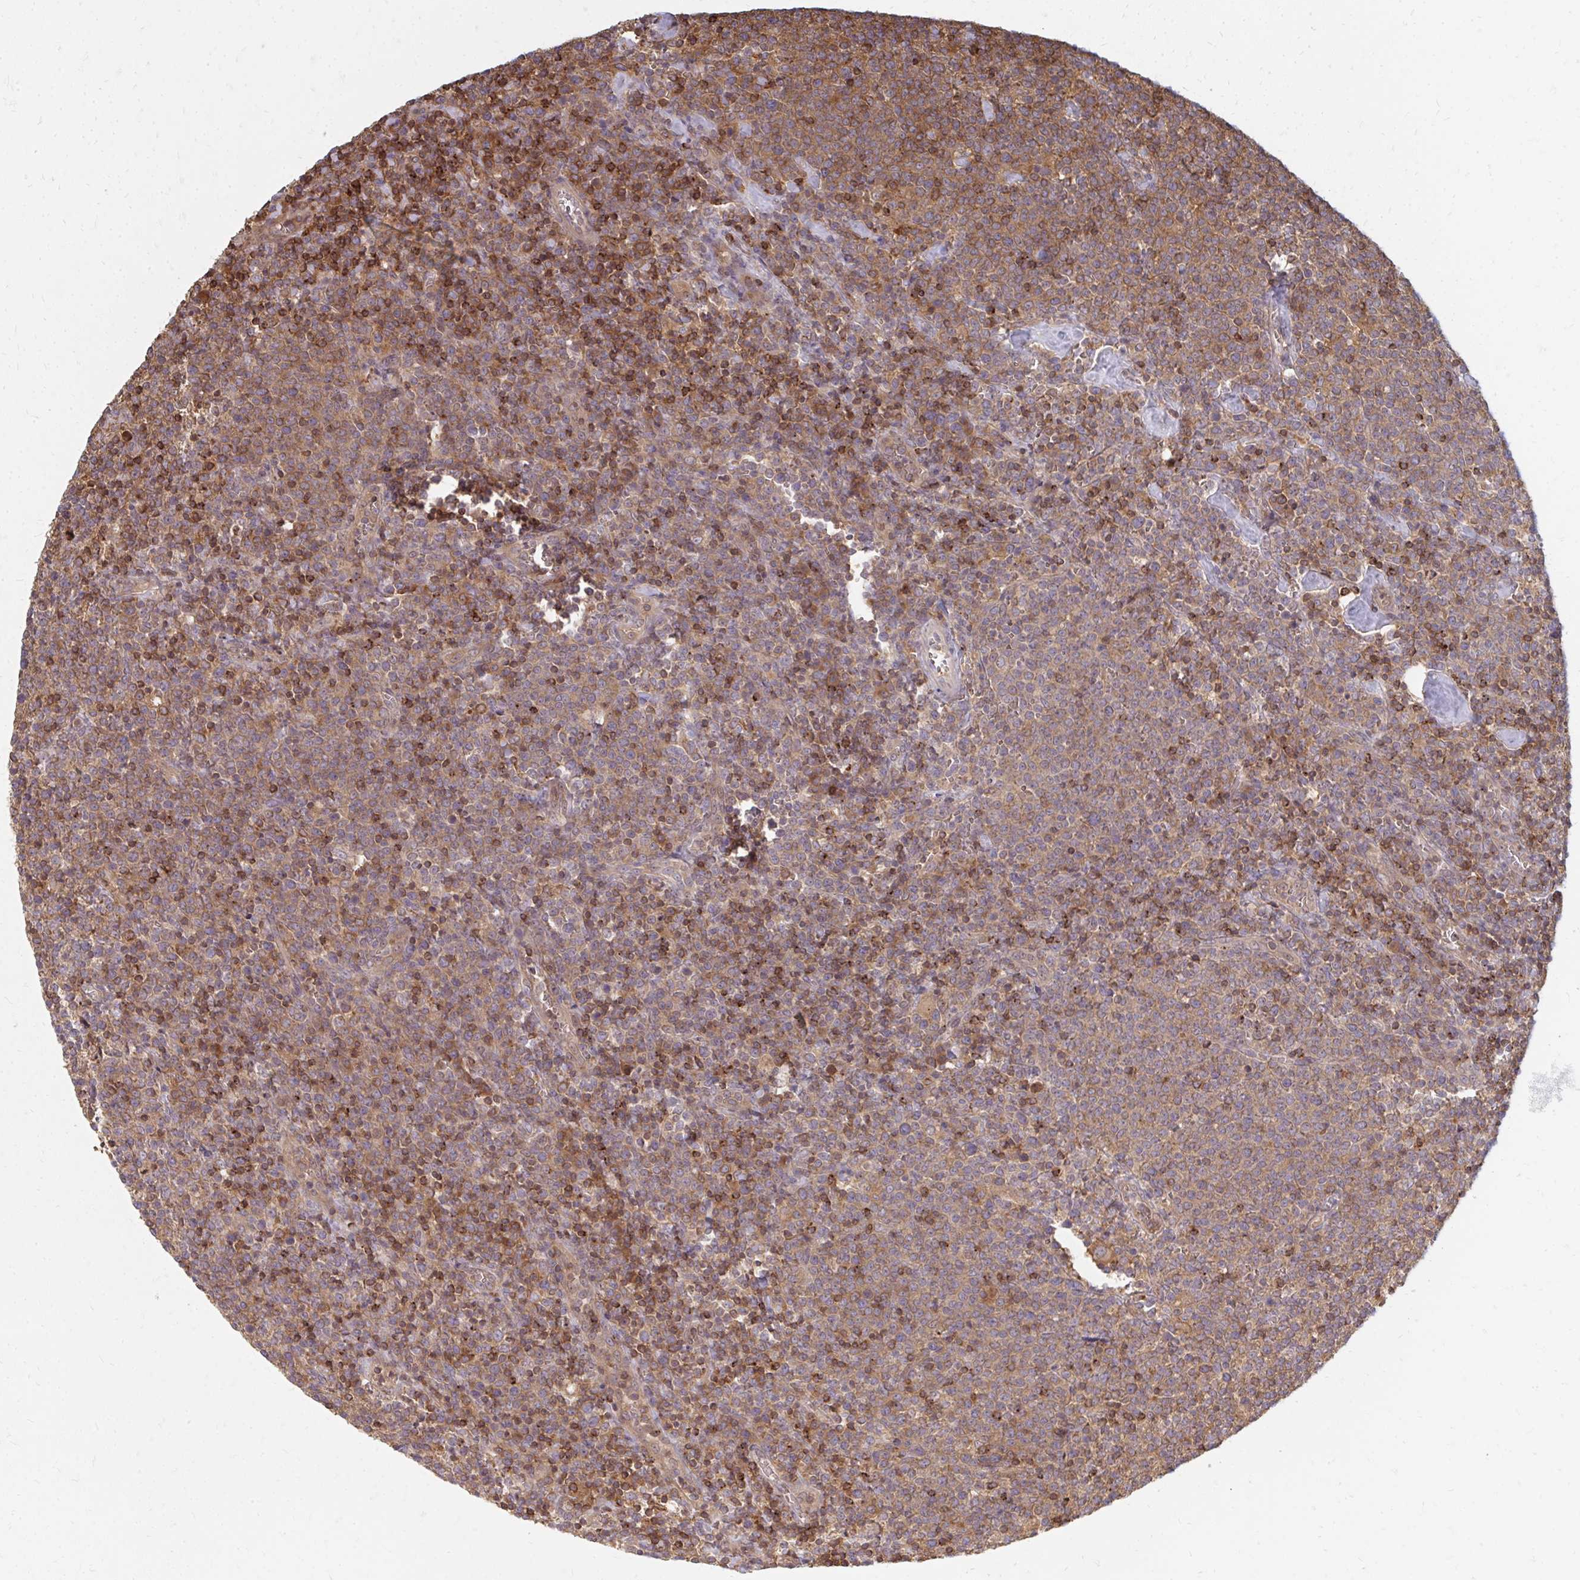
{"staining": {"intensity": "weak", "quantity": ">75%", "location": "cytoplasmic/membranous"}, "tissue": "lymphoma", "cell_type": "Tumor cells", "image_type": "cancer", "snomed": [{"axis": "morphology", "description": "Malignant lymphoma, non-Hodgkin's type, High grade"}, {"axis": "topography", "description": "Lymph node"}], "caption": "Protein expression analysis of human high-grade malignant lymphoma, non-Hodgkin's type reveals weak cytoplasmic/membranous staining in approximately >75% of tumor cells.", "gene": "ZNF285", "patient": {"sex": "male", "age": 61}}